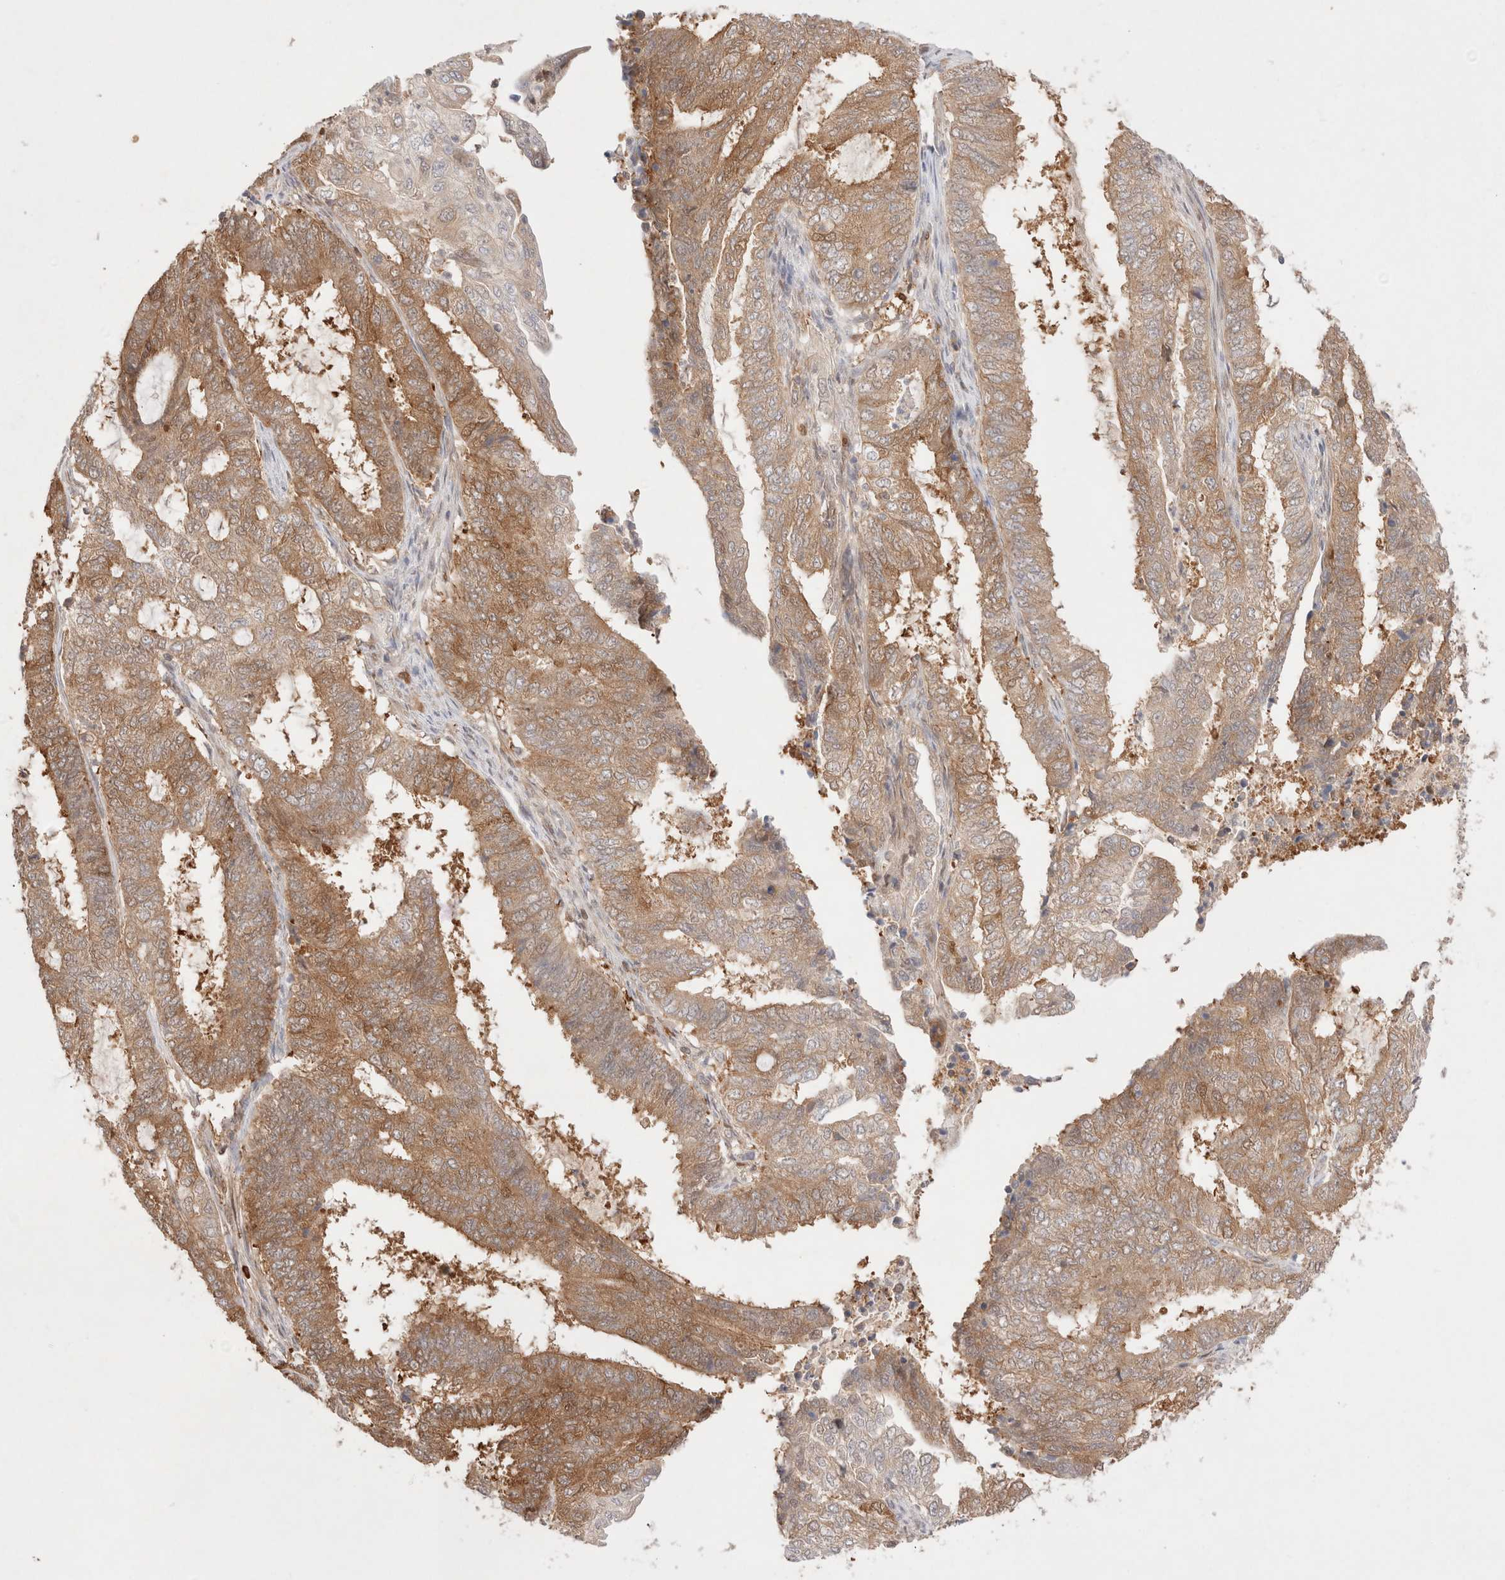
{"staining": {"intensity": "moderate", "quantity": ">75%", "location": "cytoplasmic/membranous"}, "tissue": "endometrial cancer", "cell_type": "Tumor cells", "image_type": "cancer", "snomed": [{"axis": "morphology", "description": "Adenocarcinoma, NOS"}, {"axis": "topography", "description": "Endometrium"}], "caption": "Endometrial adenocarcinoma stained with a protein marker exhibits moderate staining in tumor cells.", "gene": "STARD10", "patient": {"sex": "female", "age": 51}}